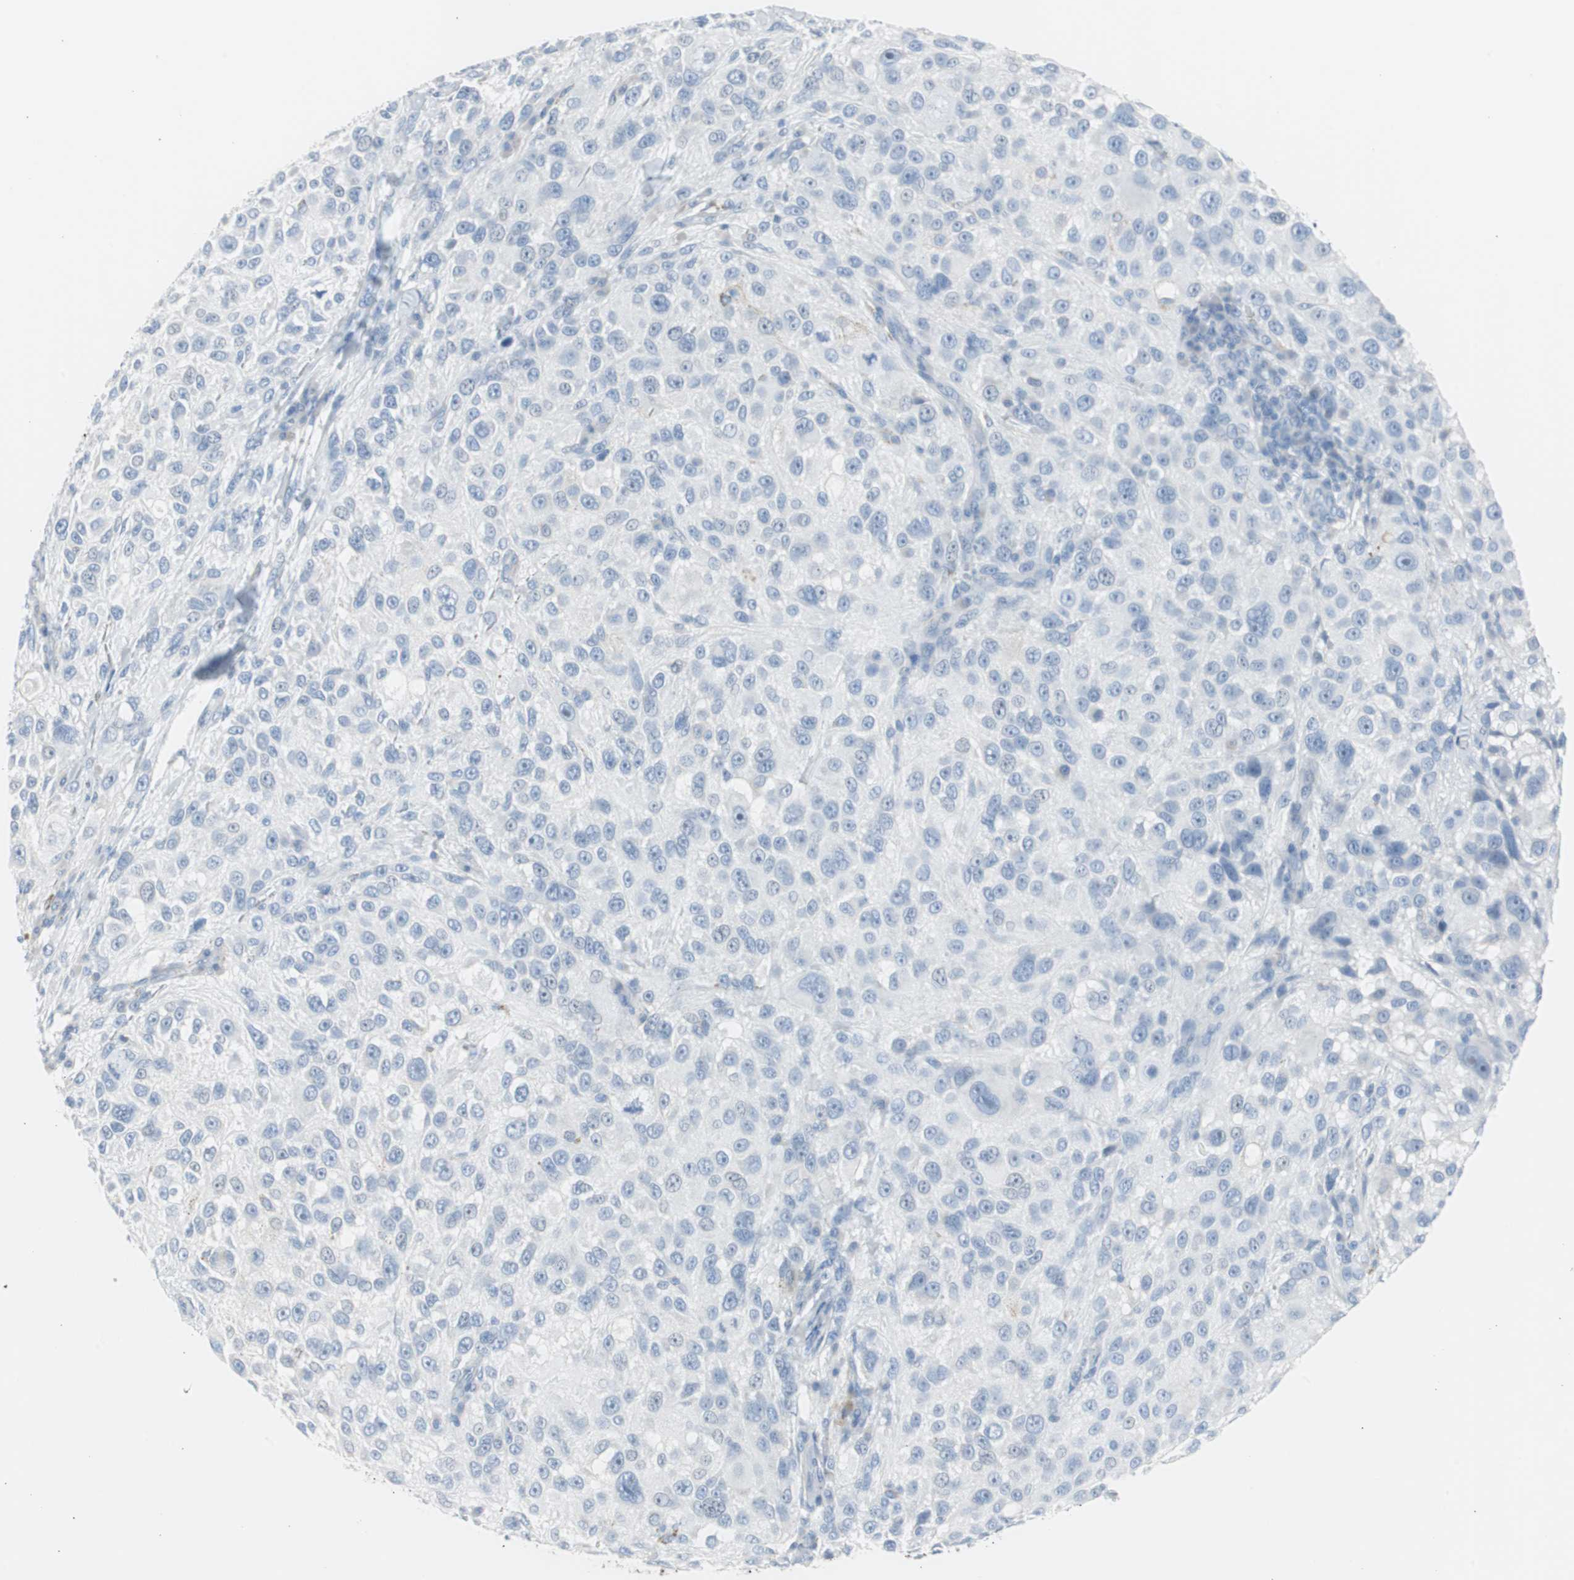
{"staining": {"intensity": "negative", "quantity": "none", "location": "none"}, "tissue": "melanoma", "cell_type": "Tumor cells", "image_type": "cancer", "snomed": [{"axis": "morphology", "description": "Necrosis, NOS"}, {"axis": "morphology", "description": "Malignant melanoma, NOS"}, {"axis": "topography", "description": "Skin"}], "caption": "Immunohistochemistry photomicrograph of human malignant melanoma stained for a protein (brown), which reveals no staining in tumor cells.", "gene": "S100A7", "patient": {"sex": "female", "age": 87}}